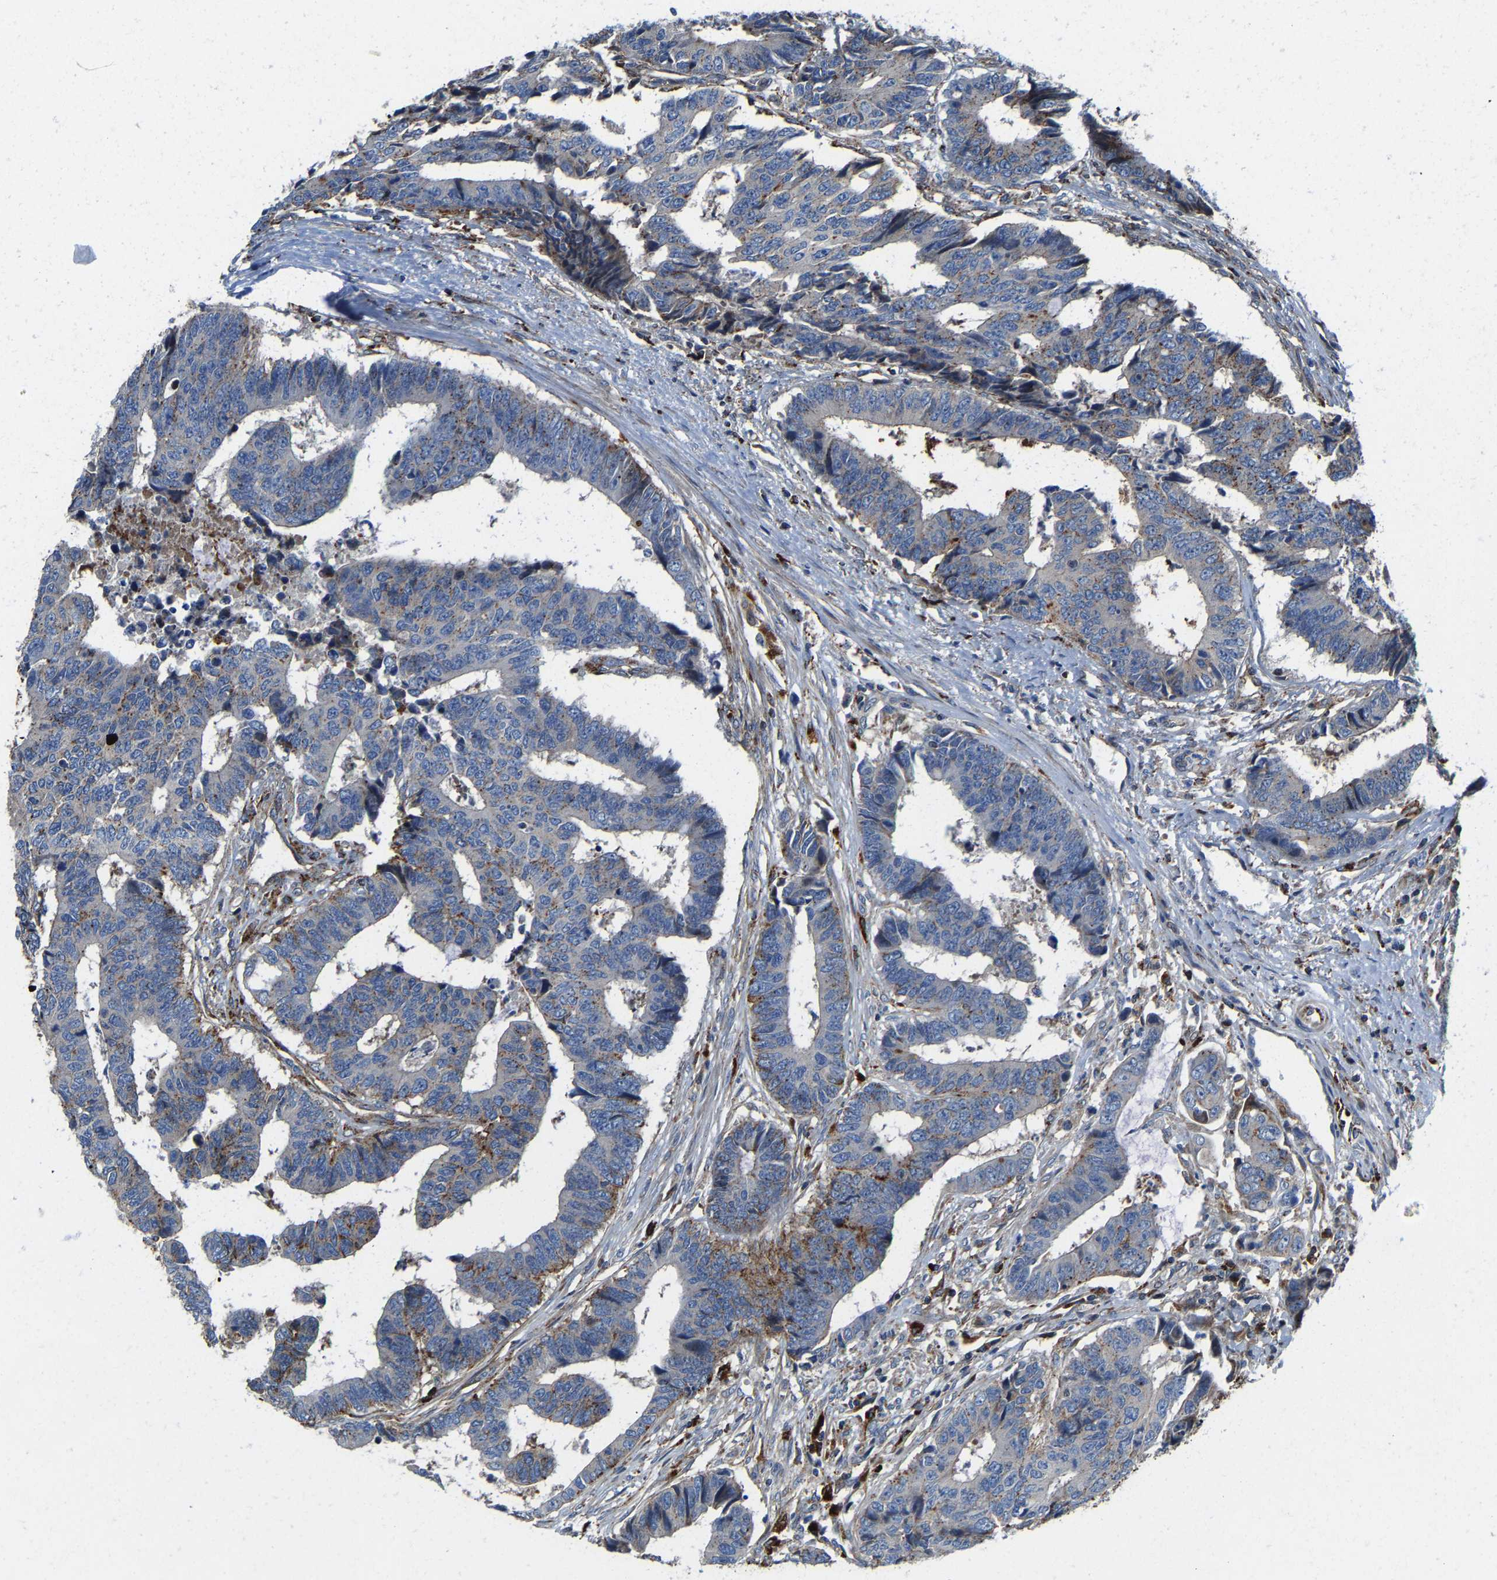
{"staining": {"intensity": "moderate", "quantity": "25%-75%", "location": "cytoplasmic/membranous"}, "tissue": "colorectal cancer", "cell_type": "Tumor cells", "image_type": "cancer", "snomed": [{"axis": "morphology", "description": "Adenocarcinoma, NOS"}, {"axis": "topography", "description": "Rectum"}], "caption": "Adenocarcinoma (colorectal) stained with IHC shows moderate cytoplasmic/membranous expression in approximately 25%-75% of tumor cells.", "gene": "DPP7", "patient": {"sex": "male", "age": 84}}